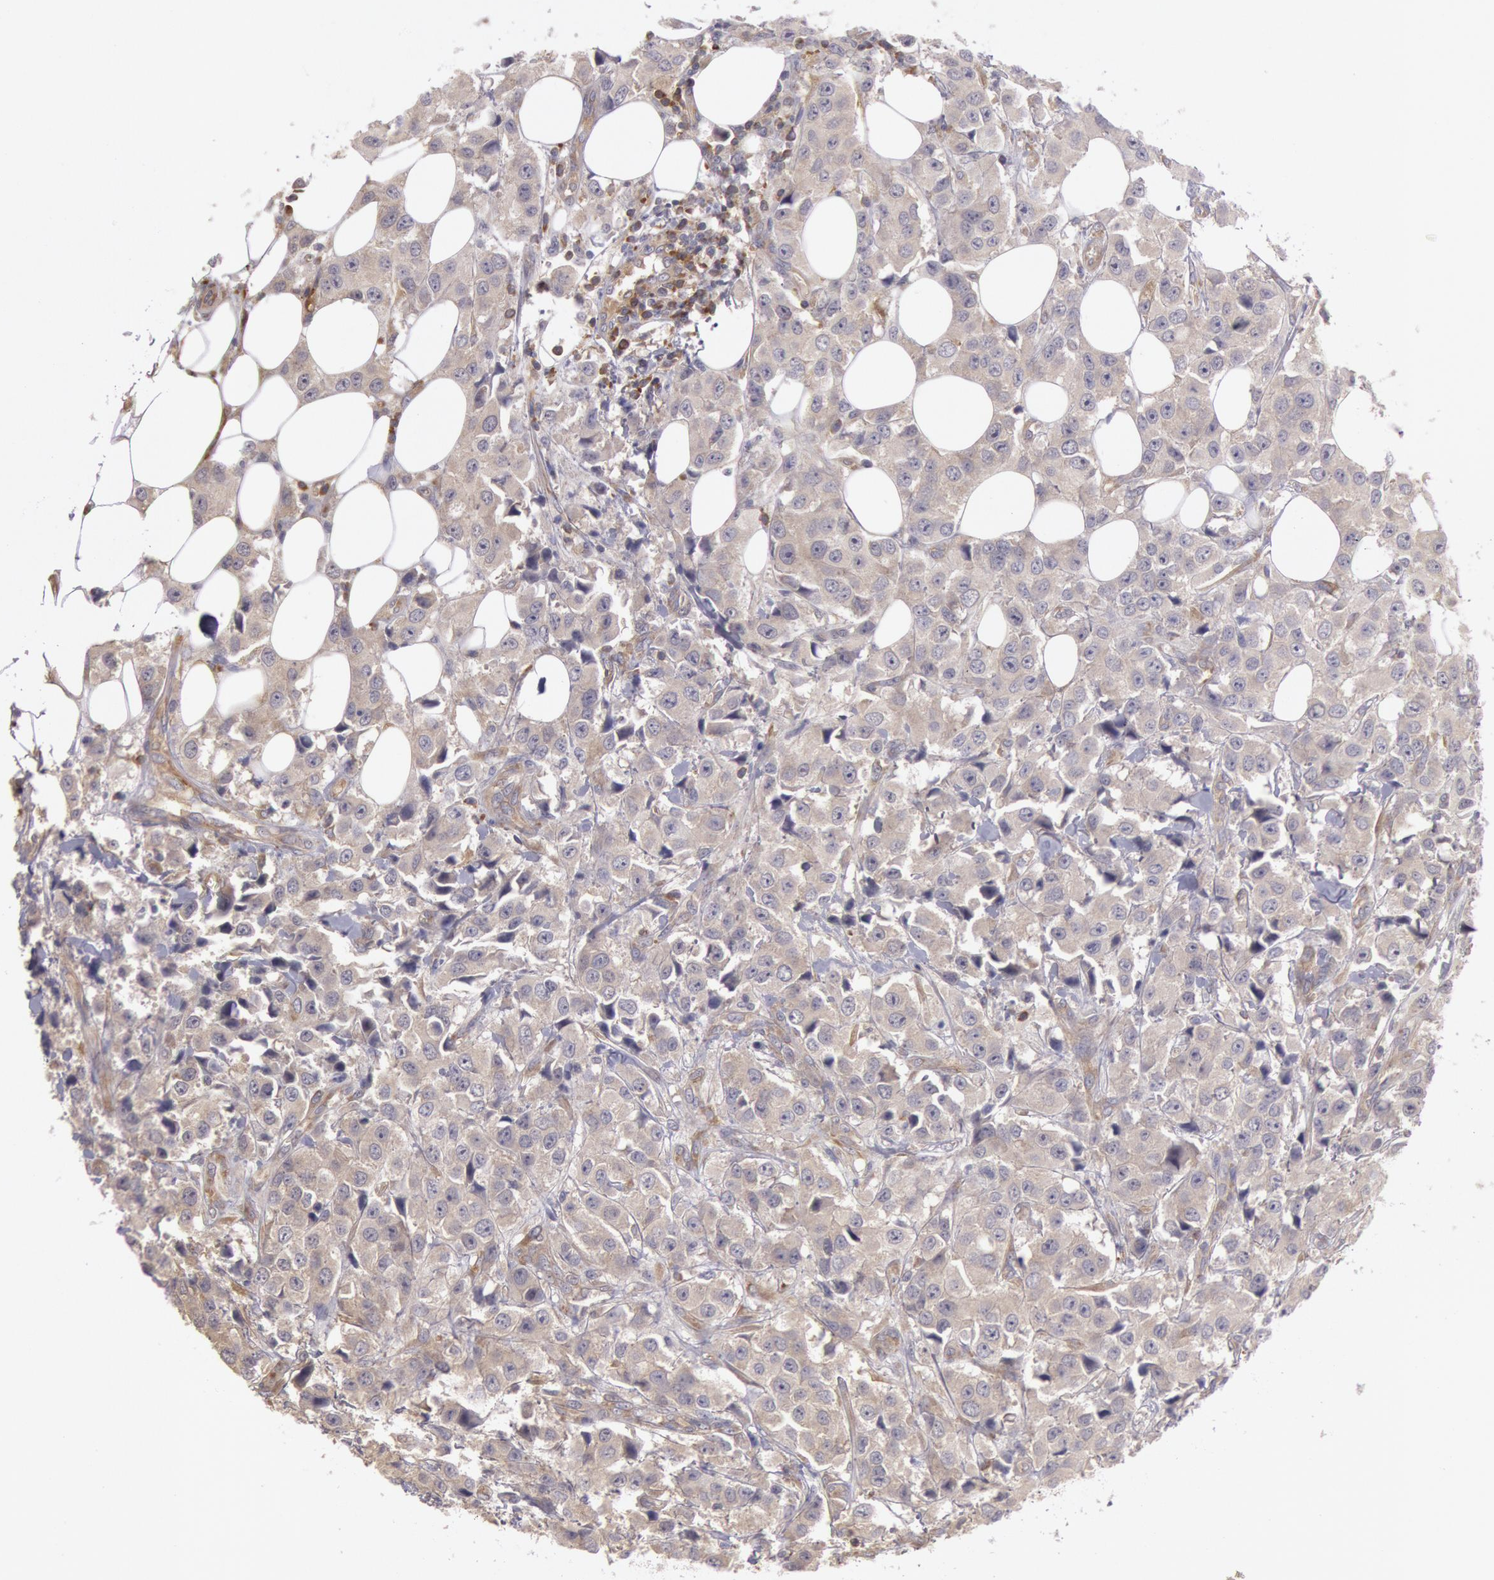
{"staining": {"intensity": "weak", "quantity": ">75%", "location": "cytoplasmic/membranous"}, "tissue": "breast cancer", "cell_type": "Tumor cells", "image_type": "cancer", "snomed": [{"axis": "morphology", "description": "Duct carcinoma"}, {"axis": "topography", "description": "Breast"}], "caption": "Breast cancer stained with DAB immunohistochemistry shows low levels of weak cytoplasmic/membranous expression in about >75% of tumor cells.", "gene": "NMT2", "patient": {"sex": "female", "age": 58}}